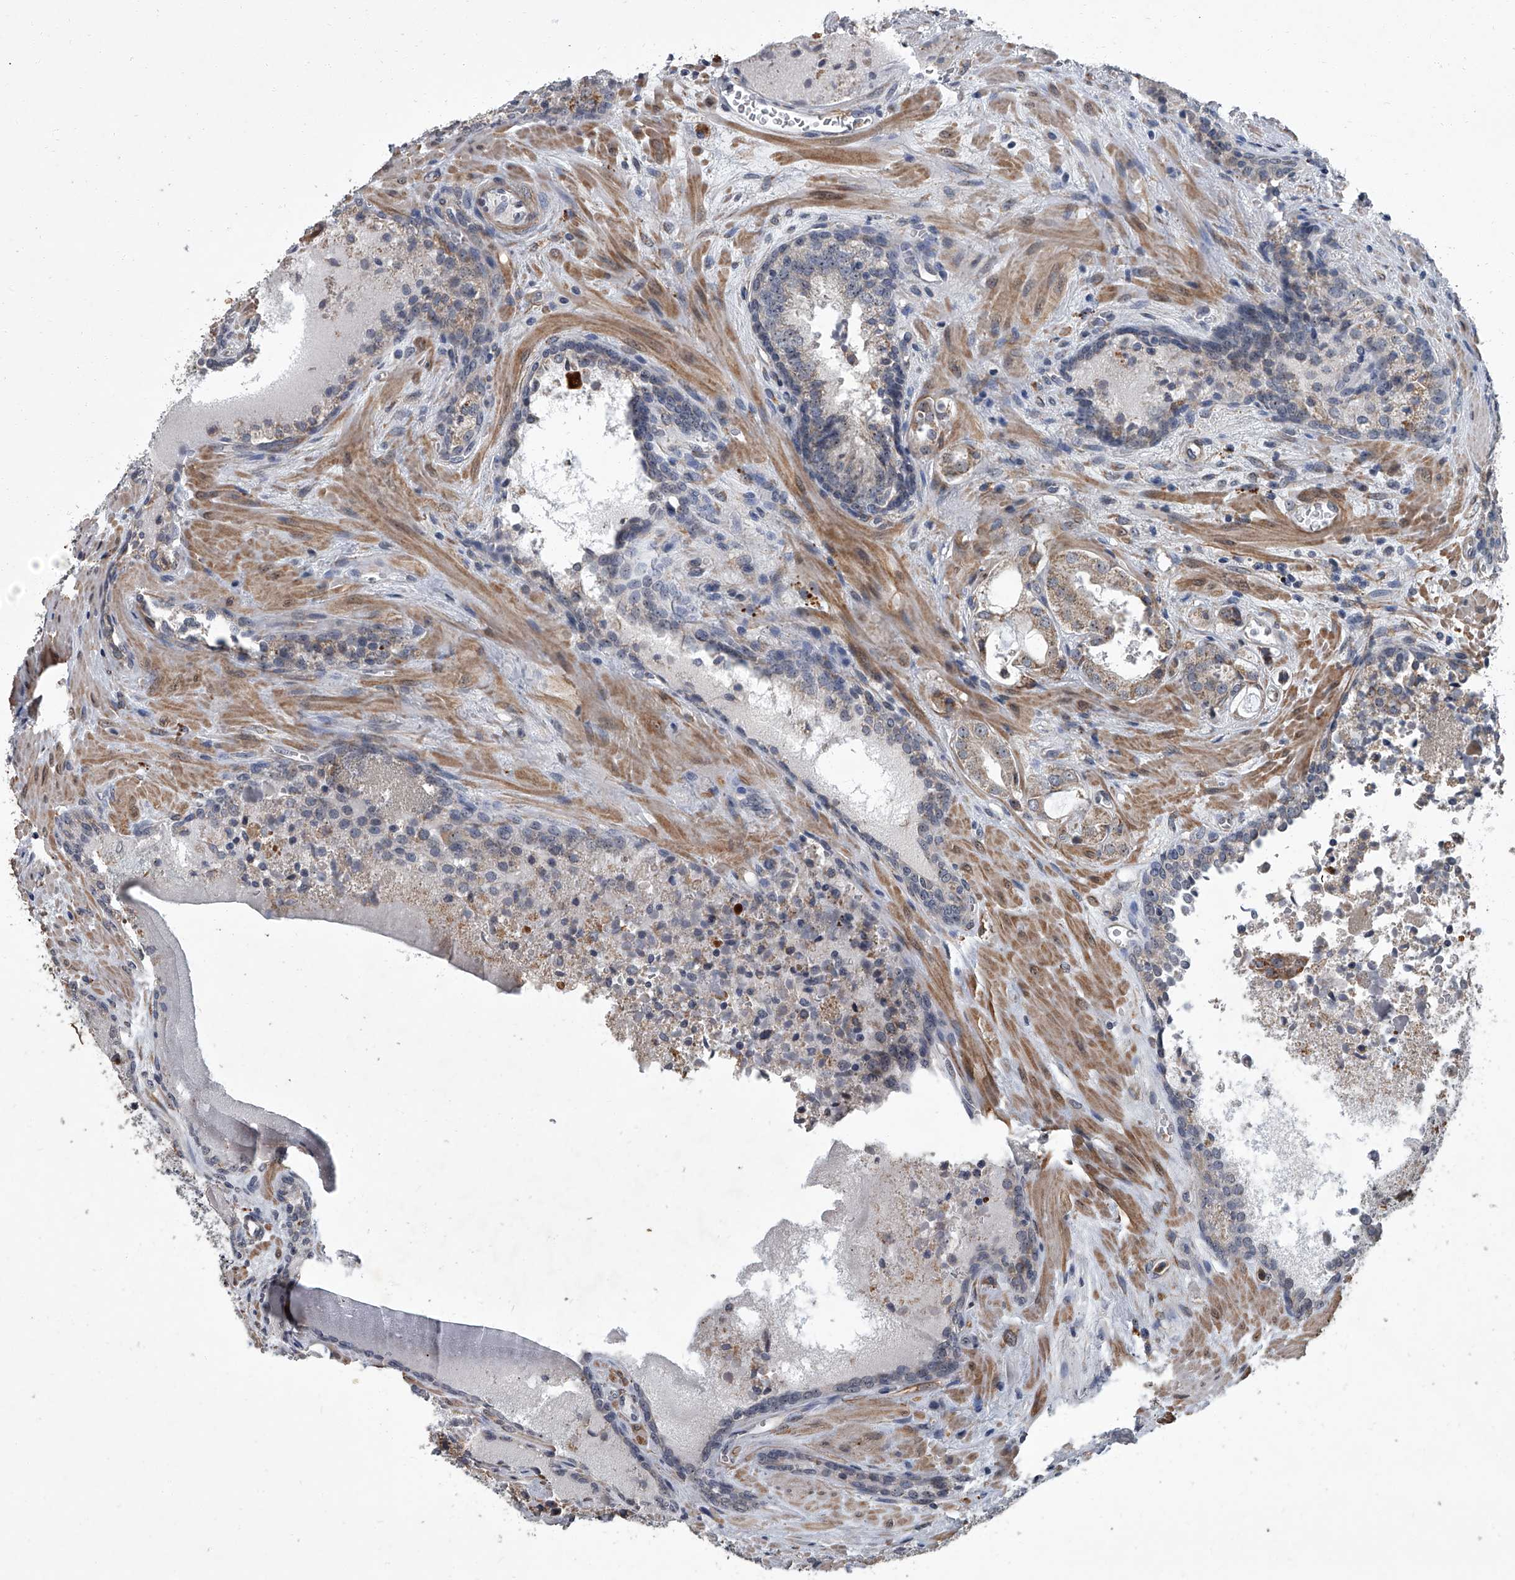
{"staining": {"intensity": "weak", "quantity": ">75%", "location": "cytoplasmic/membranous"}, "tissue": "prostate cancer", "cell_type": "Tumor cells", "image_type": "cancer", "snomed": [{"axis": "morphology", "description": "Adenocarcinoma, Low grade"}, {"axis": "topography", "description": "Prostate"}], "caption": "This image reveals immunohistochemistry (IHC) staining of prostate cancer (low-grade adenocarcinoma), with low weak cytoplasmic/membranous expression in approximately >75% of tumor cells.", "gene": "SIRT4", "patient": {"sex": "male", "age": 67}}